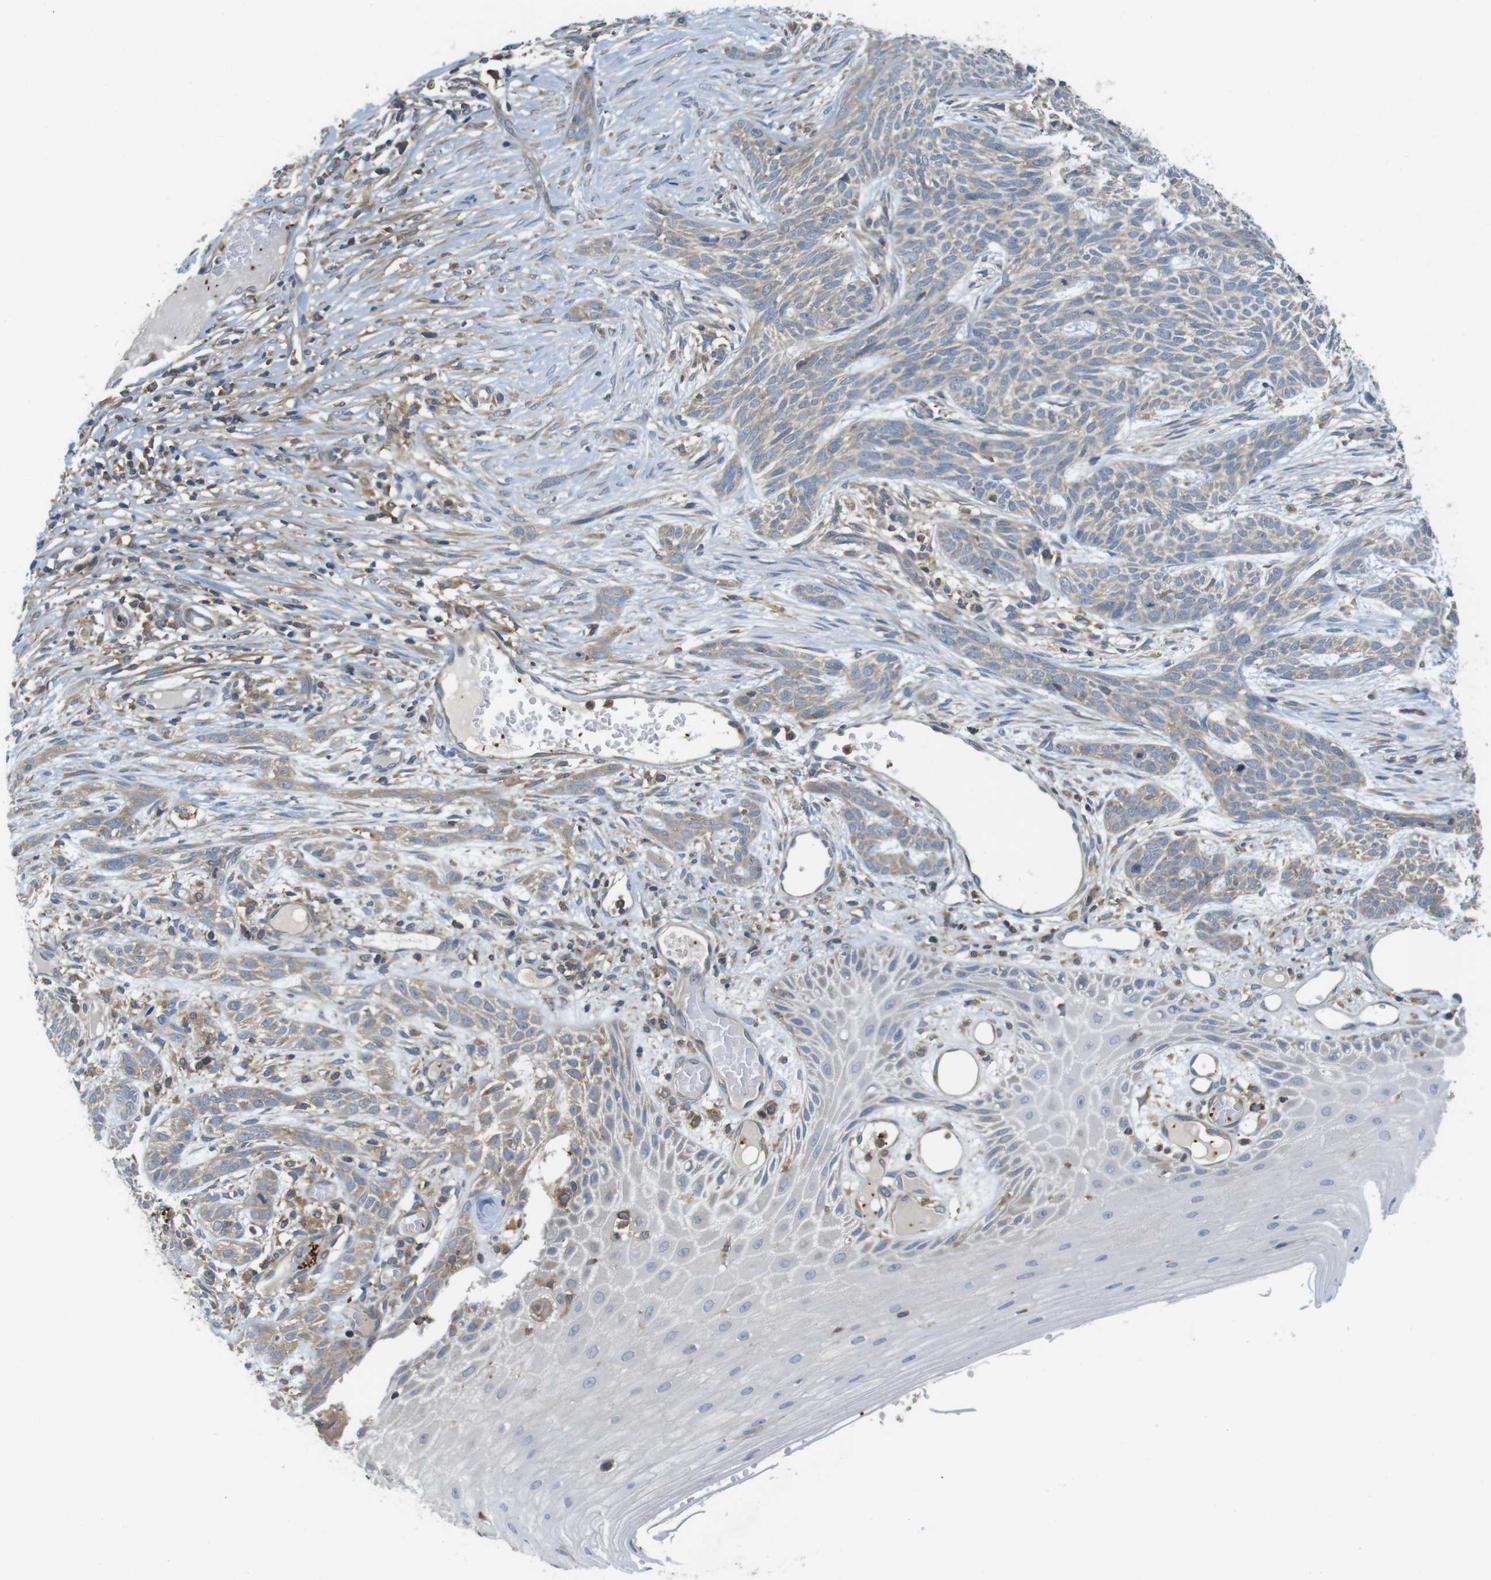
{"staining": {"intensity": "weak", "quantity": ">75%", "location": "cytoplasmic/membranous"}, "tissue": "skin cancer", "cell_type": "Tumor cells", "image_type": "cancer", "snomed": [{"axis": "morphology", "description": "Basal cell carcinoma"}, {"axis": "topography", "description": "Skin"}], "caption": "Immunohistochemistry (IHC) of skin cancer displays low levels of weak cytoplasmic/membranous staining in about >75% of tumor cells.", "gene": "HERPUD2", "patient": {"sex": "female", "age": 59}}